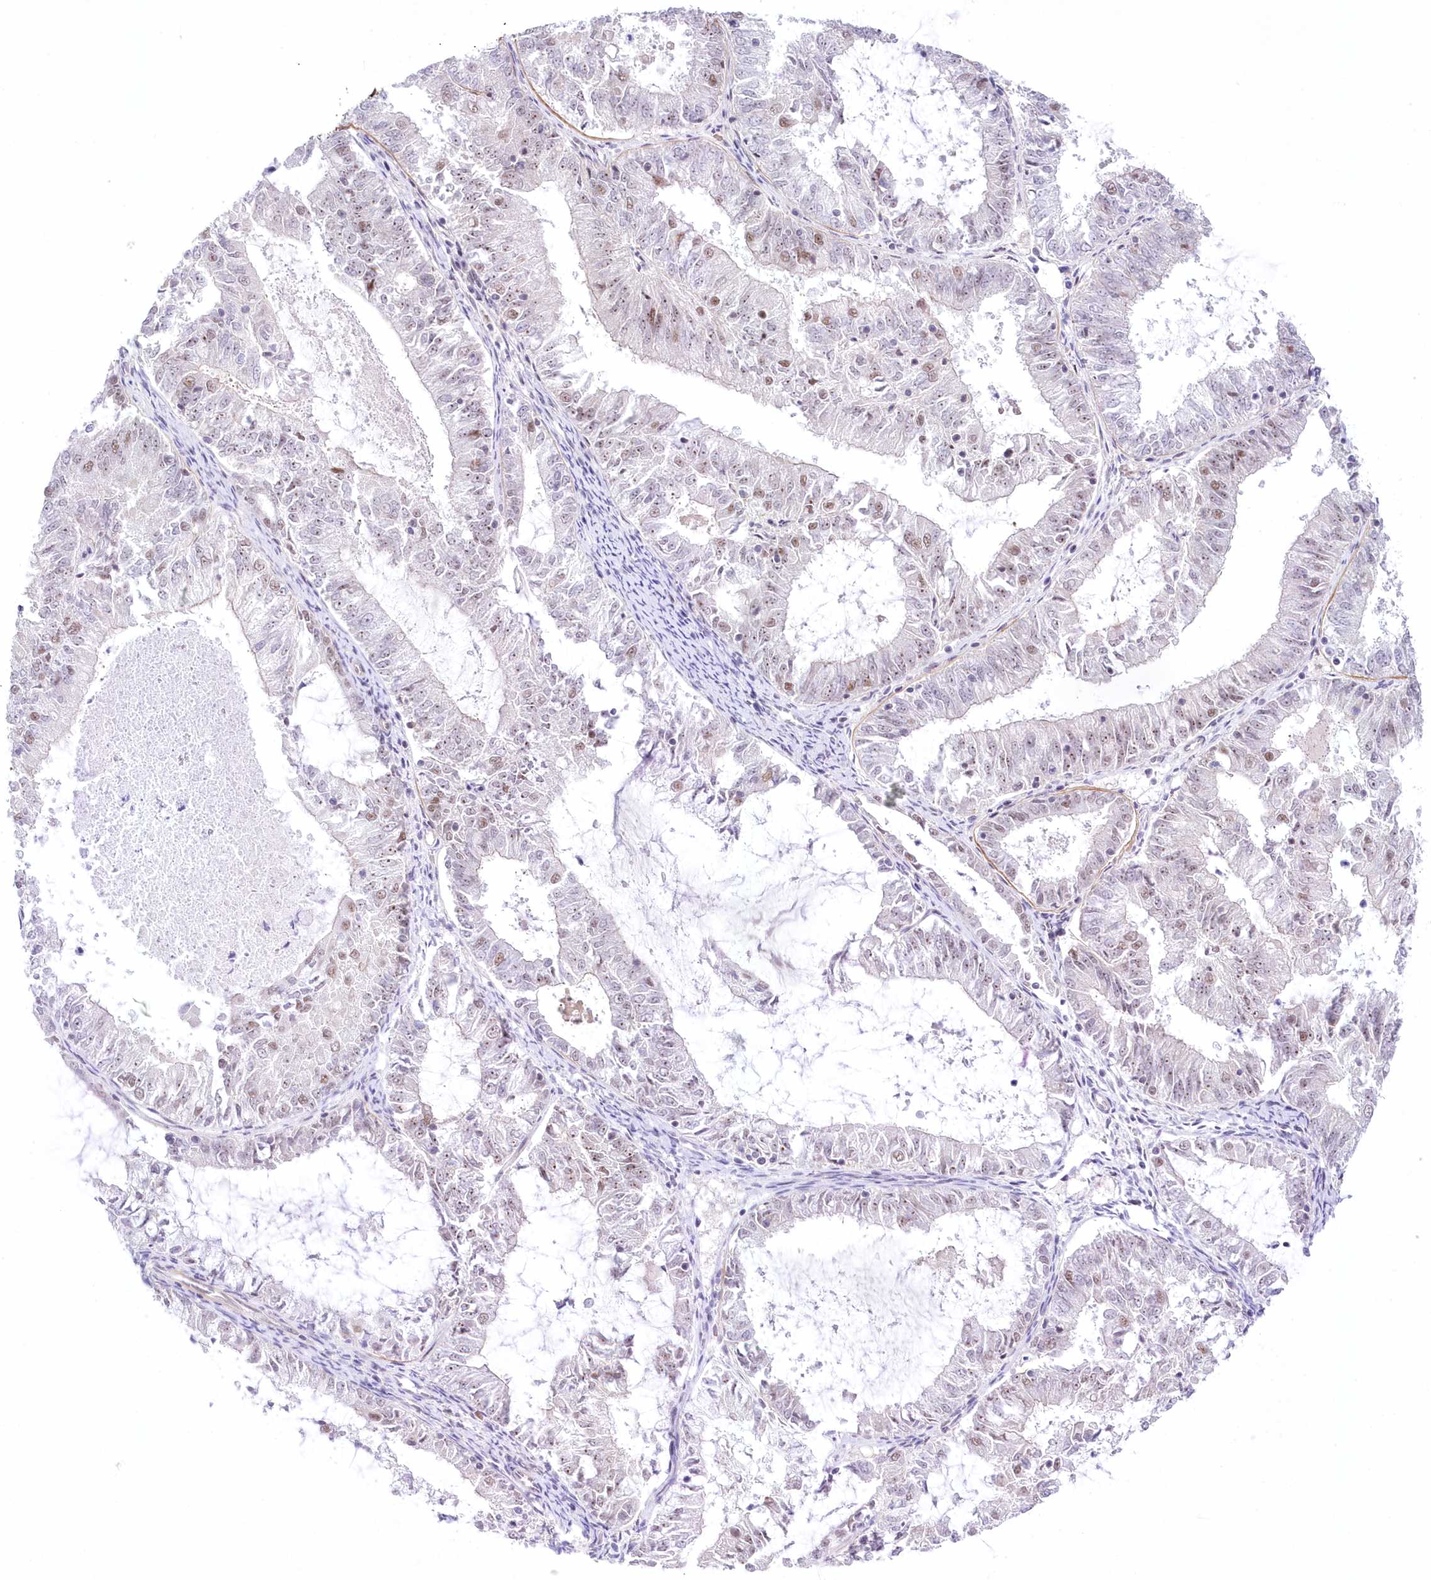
{"staining": {"intensity": "weak", "quantity": "<25%", "location": "nuclear"}, "tissue": "endometrial cancer", "cell_type": "Tumor cells", "image_type": "cancer", "snomed": [{"axis": "morphology", "description": "Adenocarcinoma, NOS"}, {"axis": "topography", "description": "Endometrium"}], "caption": "This is an immunohistochemistry photomicrograph of human endometrial cancer (adenocarcinoma). There is no expression in tumor cells.", "gene": "NSUN2", "patient": {"sex": "female", "age": 57}}